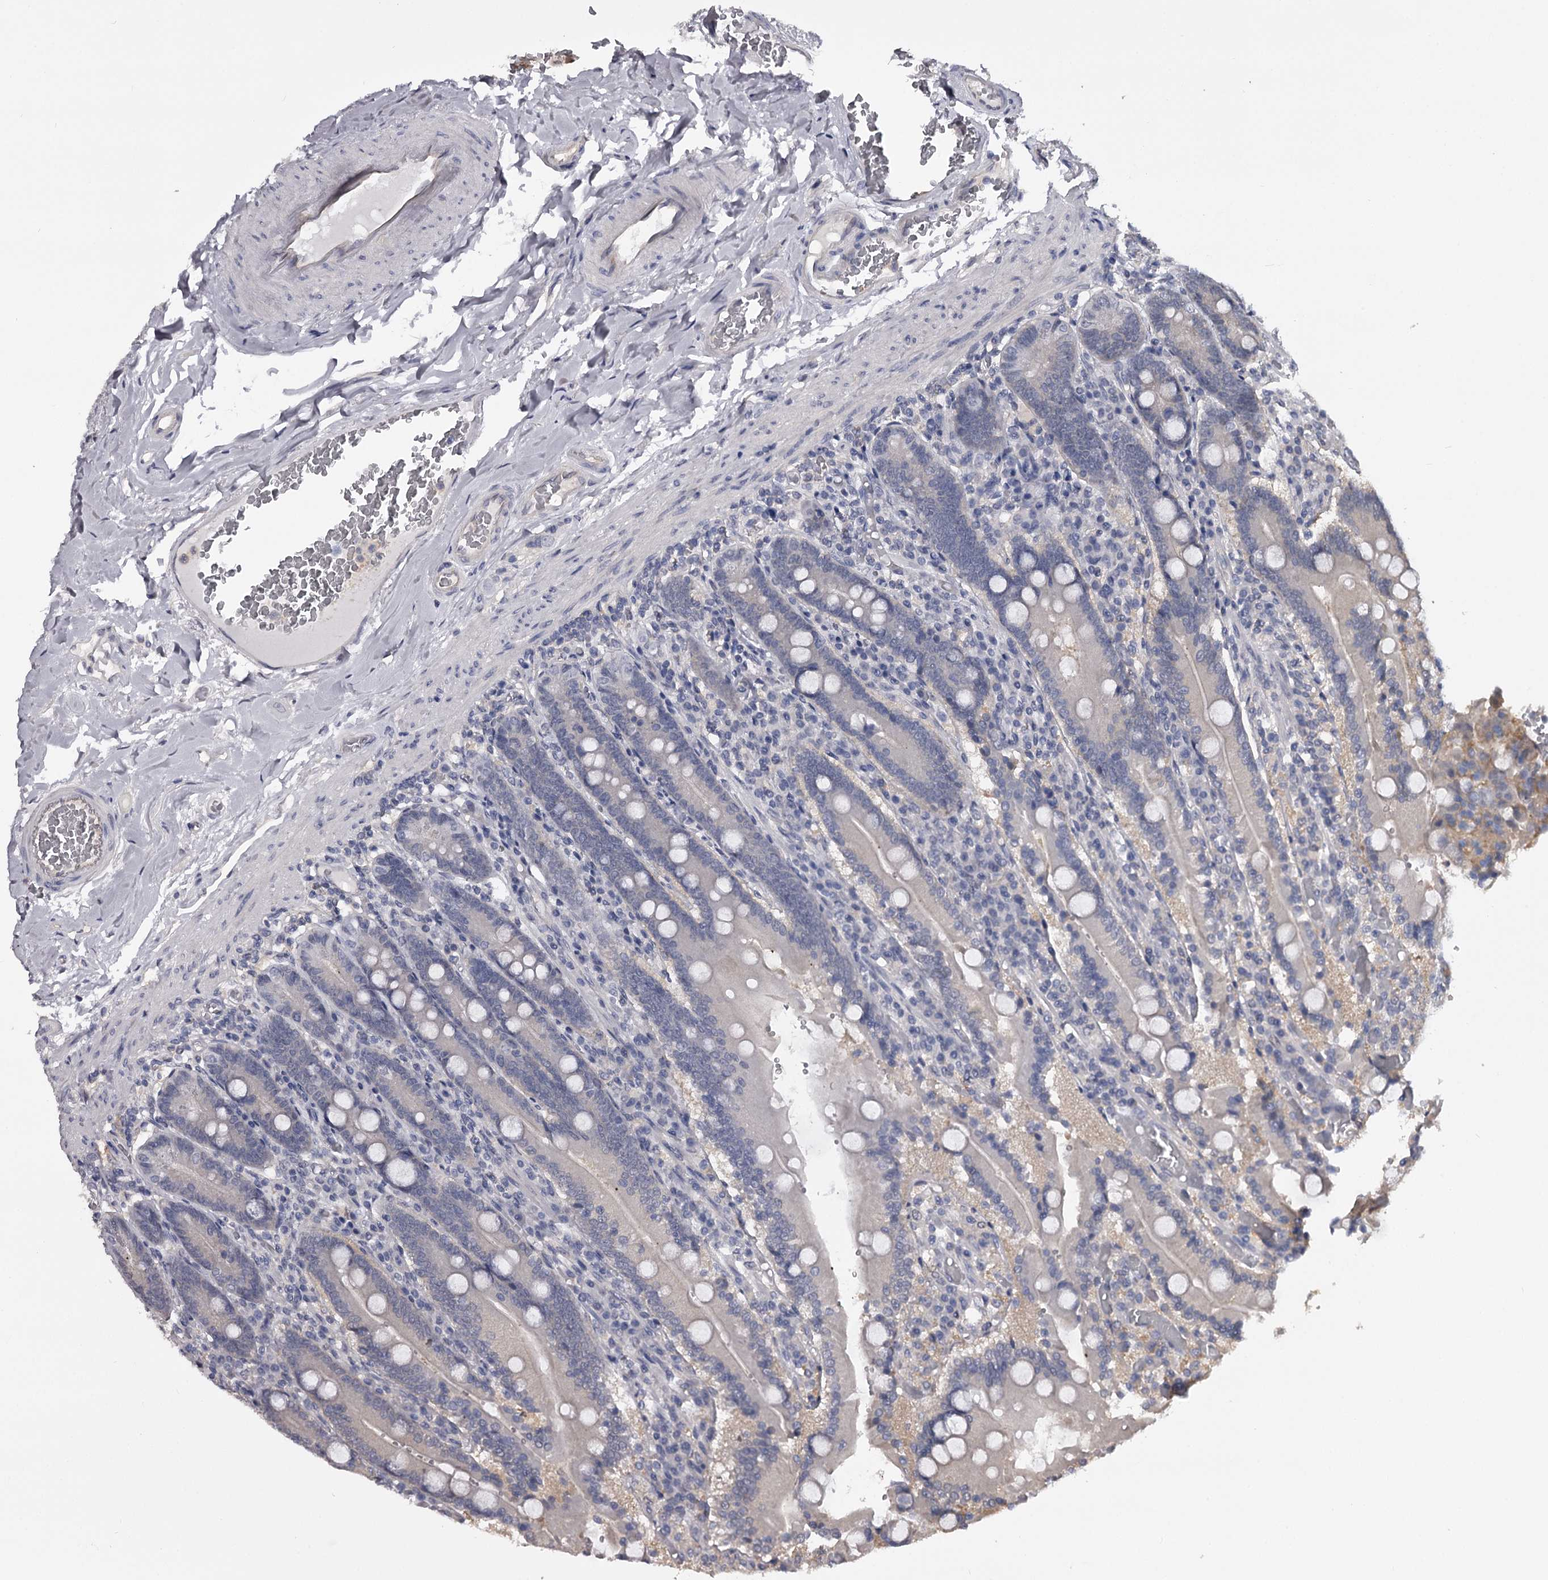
{"staining": {"intensity": "weak", "quantity": "<25%", "location": "cytoplasmic/membranous"}, "tissue": "duodenum", "cell_type": "Glandular cells", "image_type": "normal", "snomed": [{"axis": "morphology", "description": "Normal tissue, NOS"}, {"axis": "topography", "description": "Duodenum"}], "caption": "Normal duodenum was stained to show a protein in brown. There is no significant positivity in glandular cells. (DAB IHC, high magnification).", "gene": "GSTO1", "patient": {"sex": "female", "age": 62}}